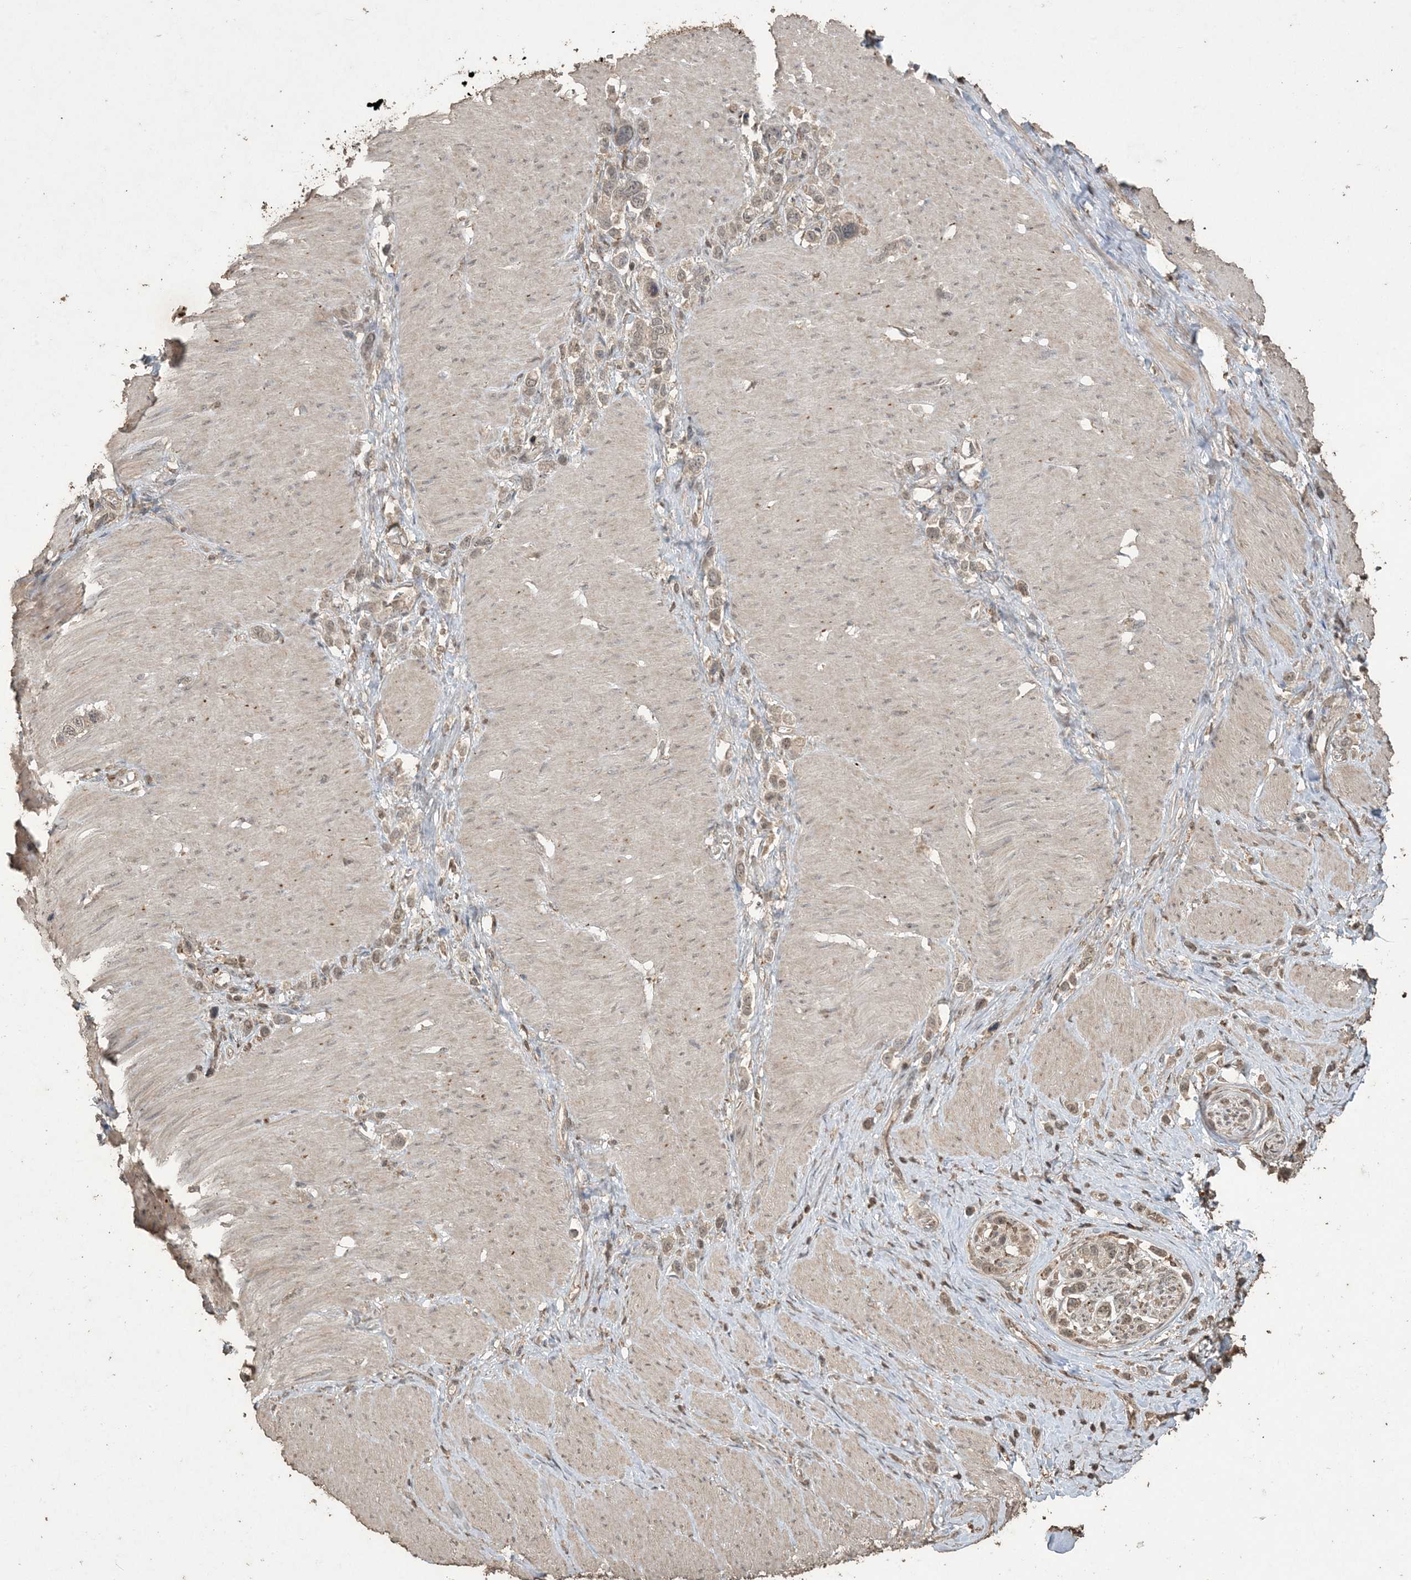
{"staining": {"intensity": "weak", "quantity": ">75%", "location": "nuclear"}, "tissue": "stomach cancer", "cell_type": "Tumor cells", "image_type": "cancer", "snomed": [{"axis": "morphology", "description": "Normal tissue, NOS"}, {"axis": "morphology", "description": "Adenocarcinoma, NOS"}, {"axis": "topography", "description": "Stomach, upper"}, {"axis": "topography", "description": "Stomach"}], "caption": "Protein staining shows weak nuclear staining in approximately >75% of tumor cells in stomach adenocarcinoma.", "gene": "EFCAB8", "patient": {"sex": "female", "age": 65}}